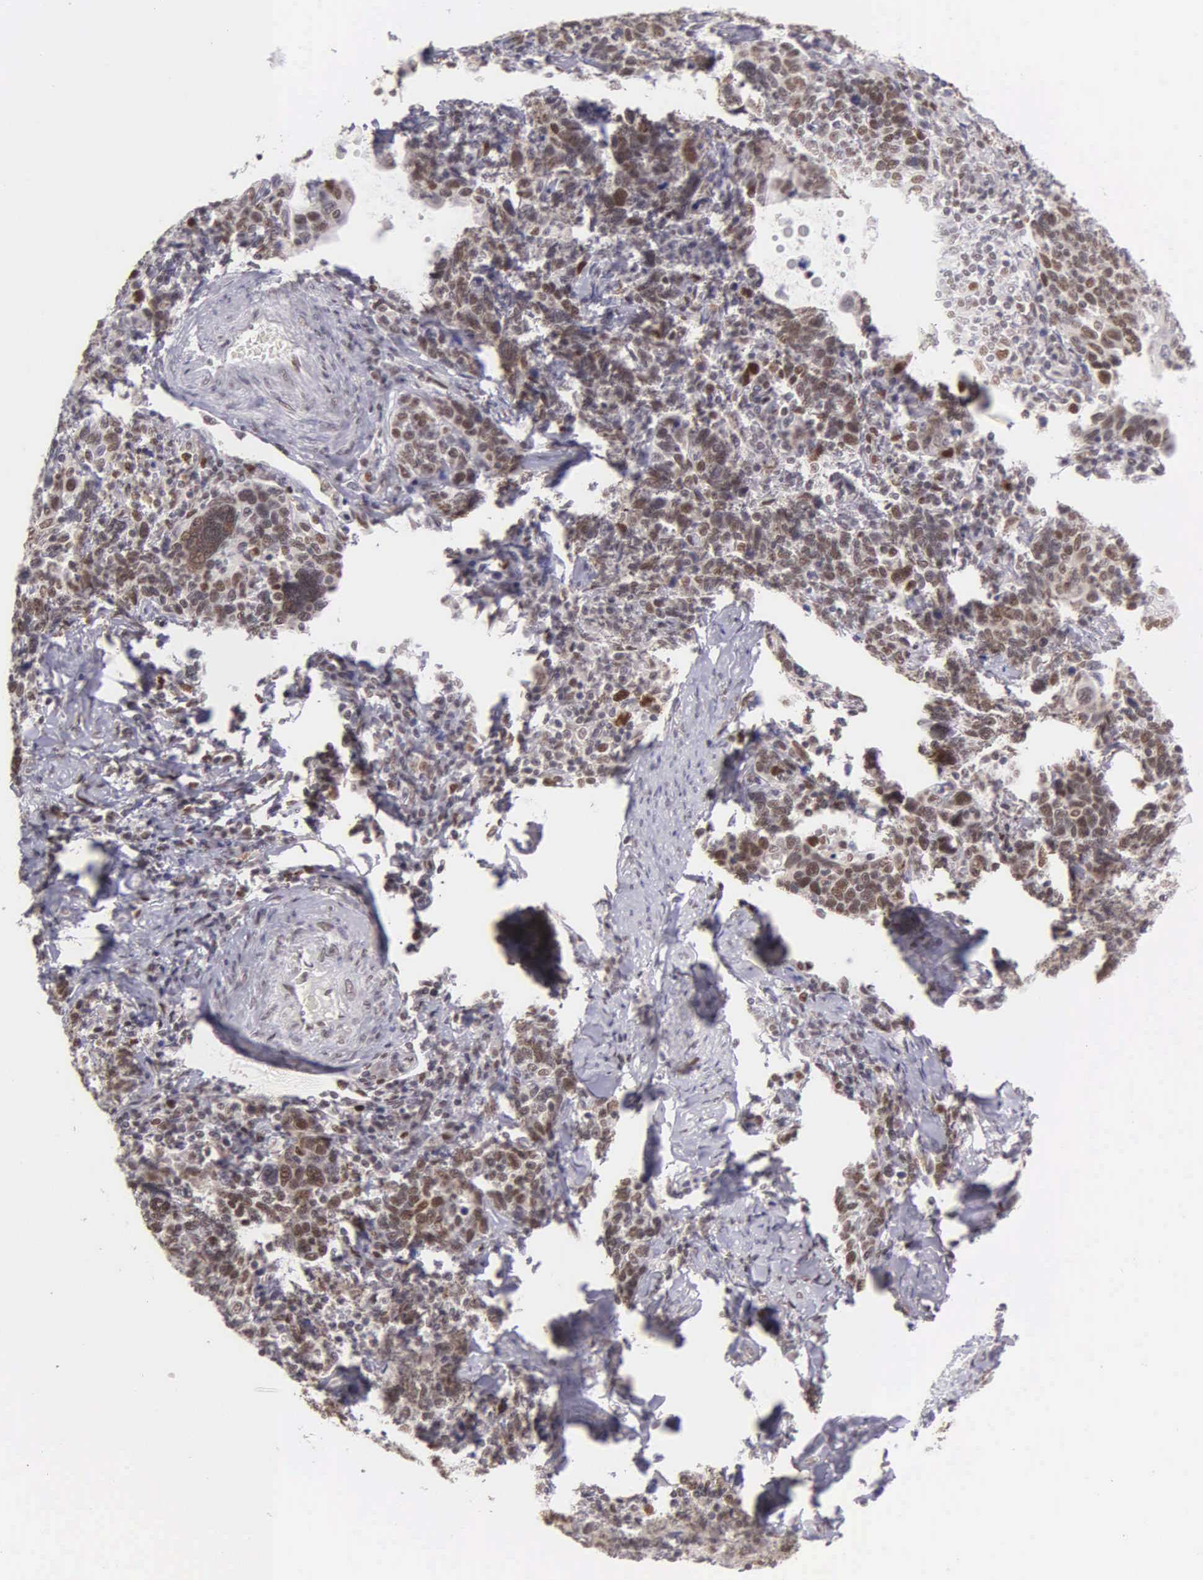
{"staining": {"intensity": "moderate", "quantity": ">75%", "location": "nuclear"}, "tissue": "cervical cancer", "cell_type": "Tumor cells", "image_type": "cancer", "snomed": [{"axis": "morphology", "description": "Squamous cell carcinoma, NOS"}, {"axis": "topography", "description": "Cervix"}], "caption": "The histopathology image exhibits staining of squamous cell carcinoma (cervical), revealing moderate nuclear protein staining (brown color) within tumor cells. (IHC, brightfield microscopy, high magnification).", "gene": "UBR7", "patient": {"sex": "female", "age": 41}}